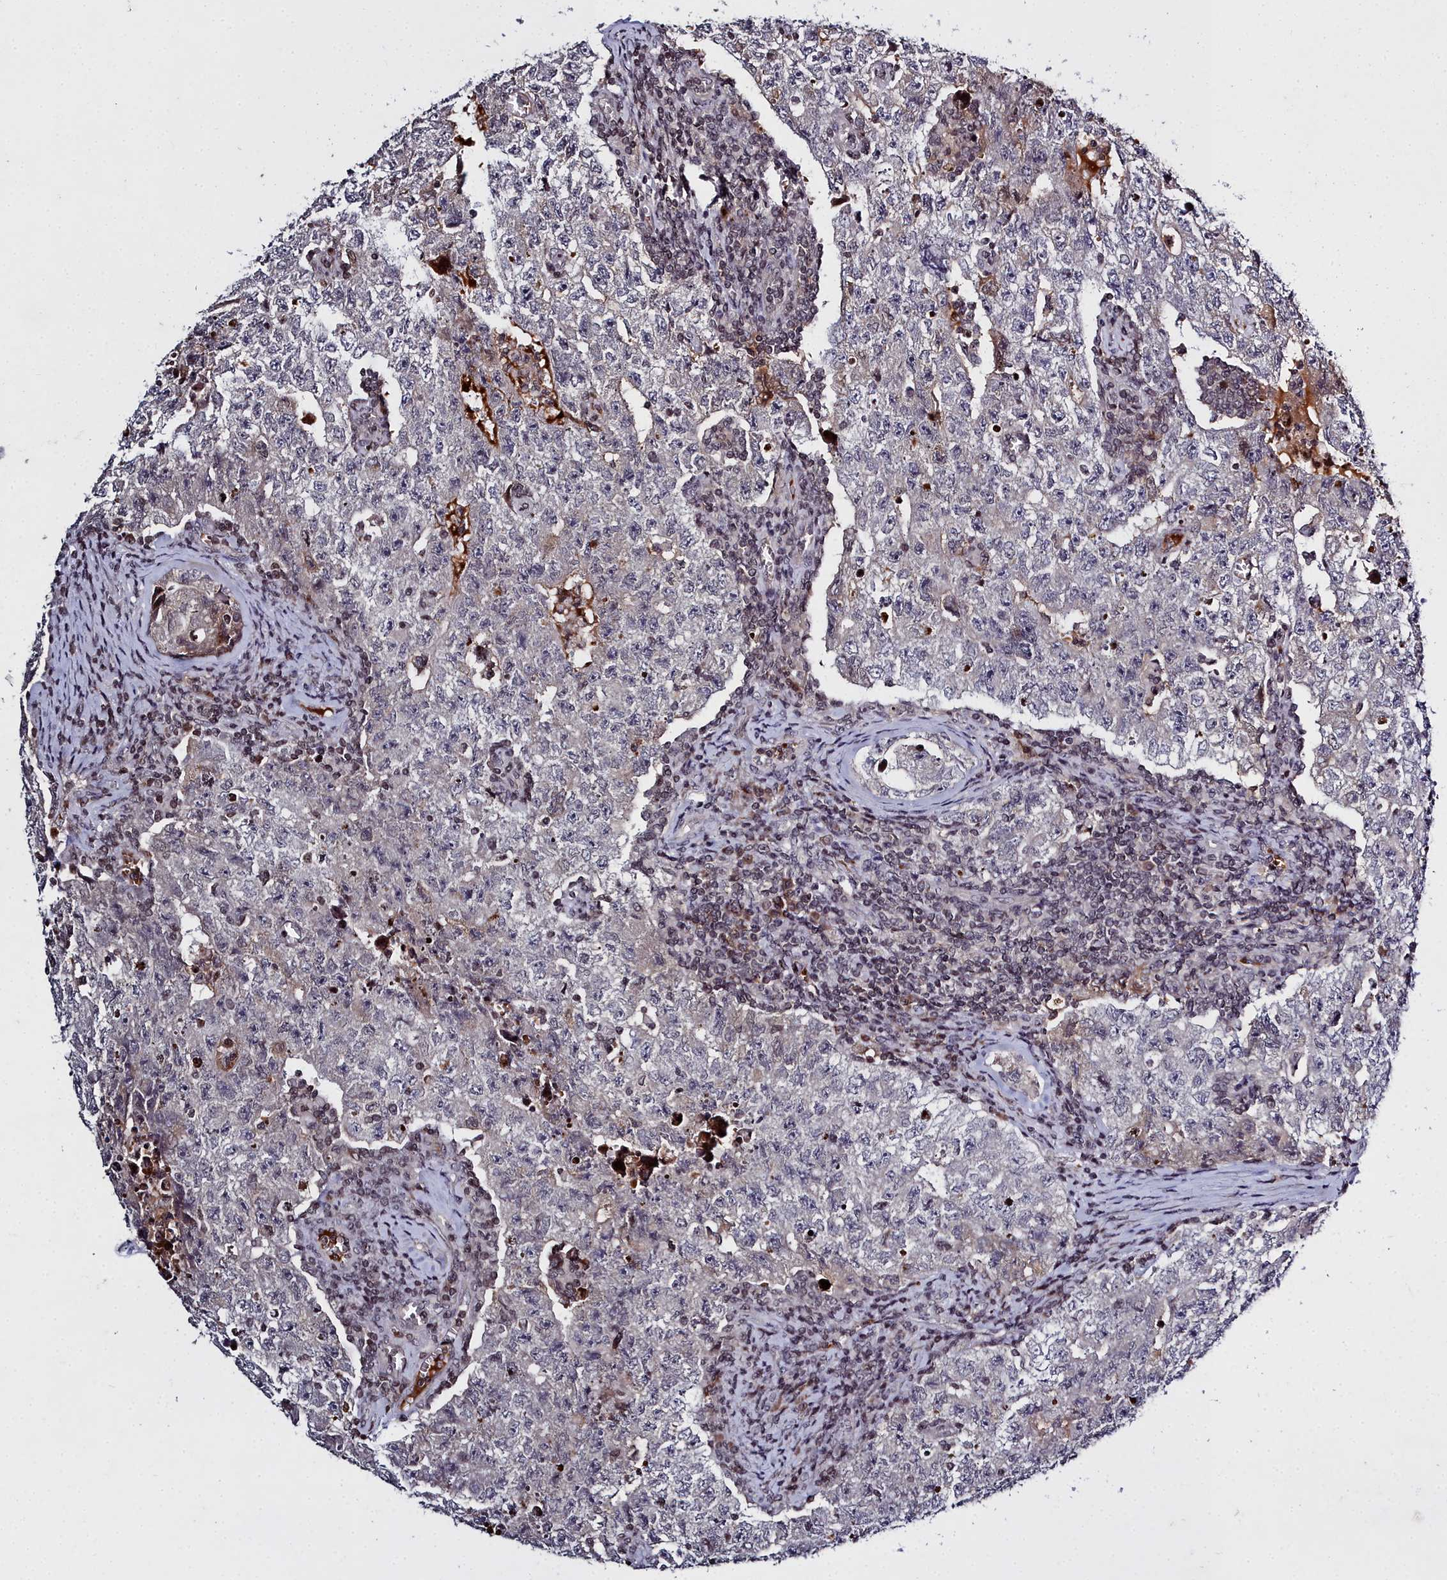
{"staining": {"intensity": "moderate", "quantity": "<25%", "location": "cytoplasmic/membranous"}, "tissue": "testis cancer", "cell_type": "Tumor cells", "image_type": "cancer", "snomed": [{"axis": "morphology", "description": "Carcinoma, Embryonal, NOS"}, {"axis": "topography", "description": "Testis"}], "caption": "A high-resolution image shows IHC staining of testis embryonal carcinoma, which demonstrates moderate cytoplasmic/membranous staining in about <25% of tumor cells. The staining was performed using DAB (3,3'-diaminobenzidine), with brown indicating positive protein expression. Nuclei are stained blue with hematoxylin.", "gene": "FZD4", "patient": {"sex": "male", "age": 17}}